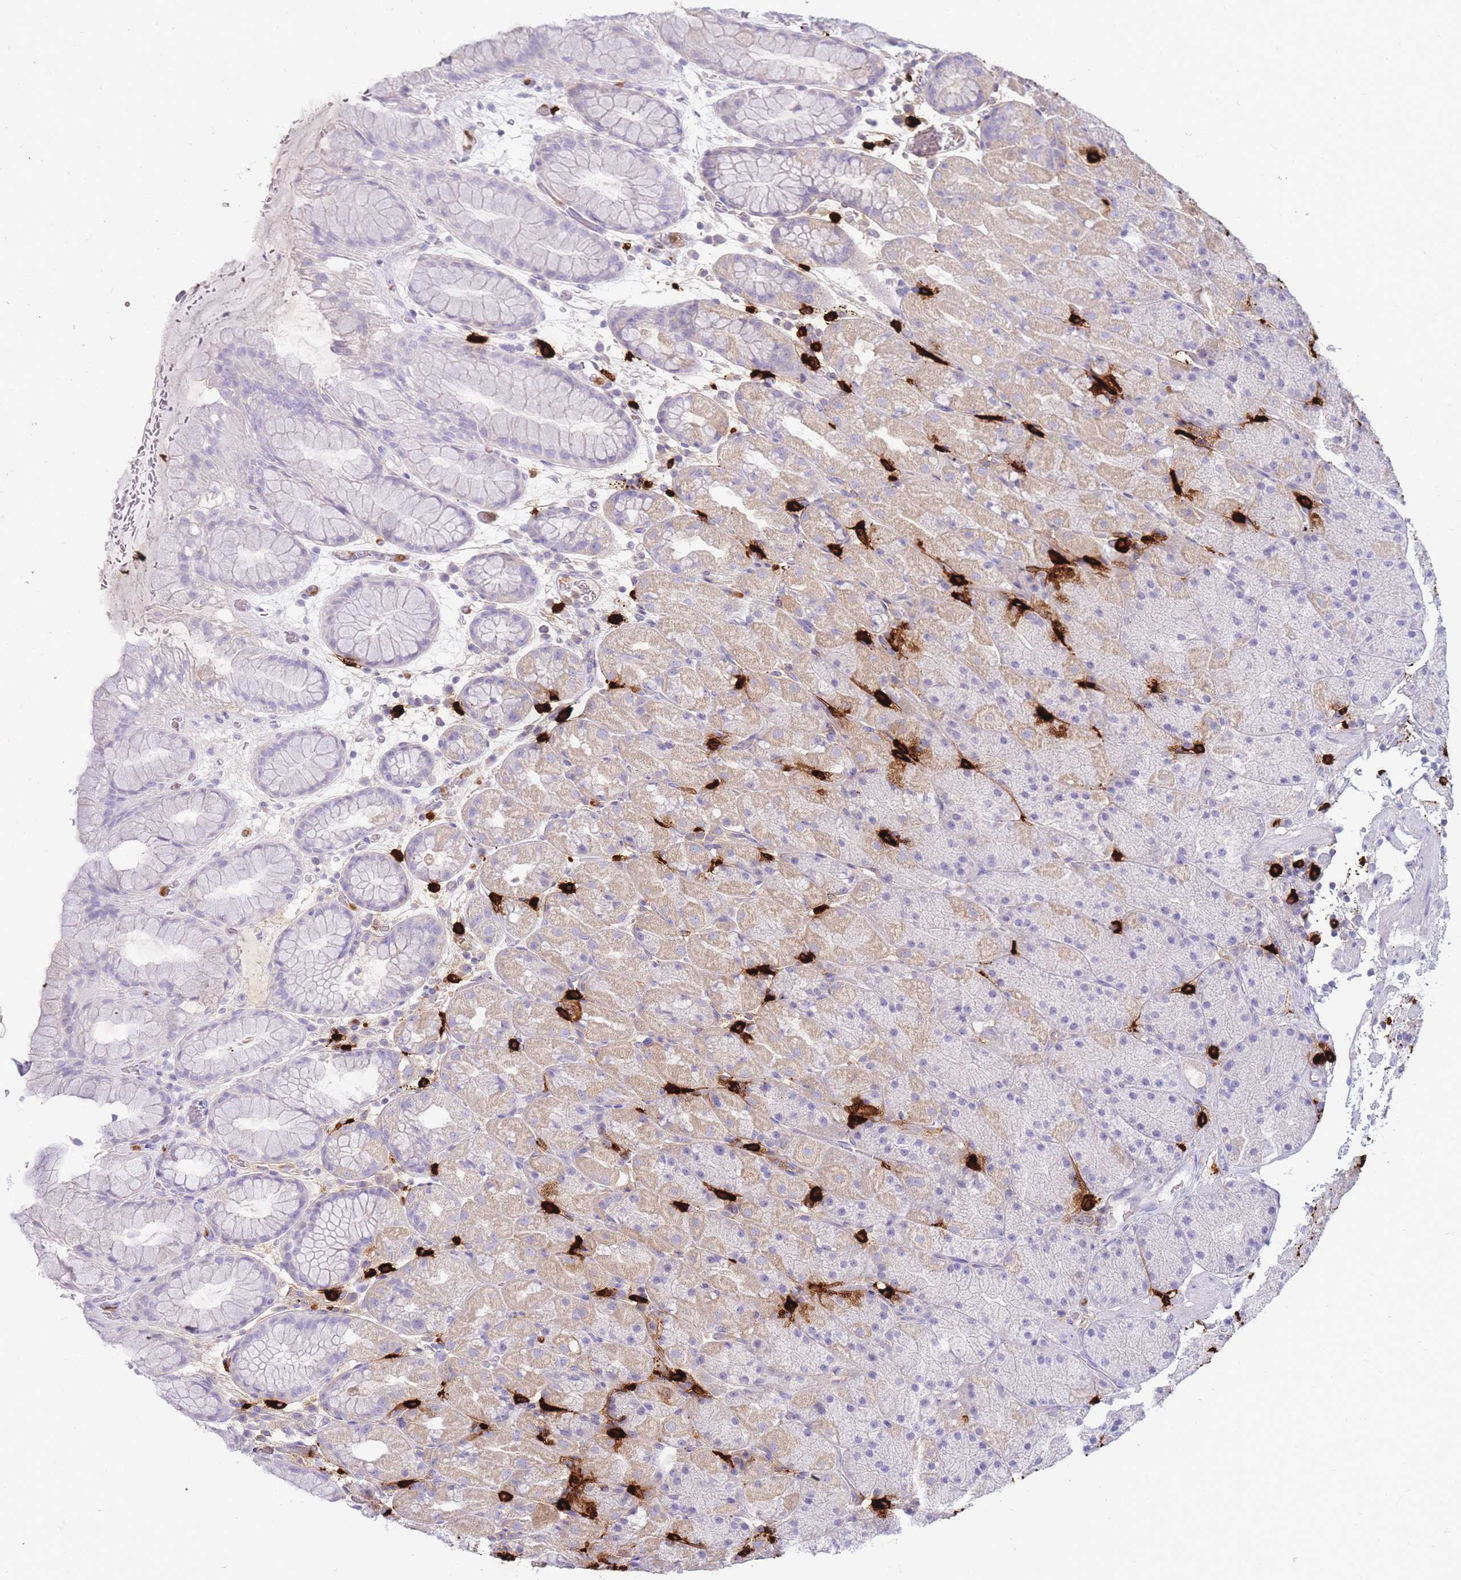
{"staining": {"intensity": "weak", "quantity": "25%-75%", "location": "cytoplasmic/membranous"}, "tissue": "stomach", "cell_type": "Glandular cells", "image_type": "normal", "snomed": [{"axis": "morphology", "description": "Normal tissue, NOS"}, {"axis": "topography", "description": "Stomach, upper"}, {"axis": "topography", "description": "Stomach, lower"}], "caption": "Immunohistochemistry (IHC) of unremarkable stomach exhibits low levels of weak cytoplasmic/membranous expression in about 25%-75% of glandular cells.", "gene": "TPSAB1", "patient": {"sex": "male", "age": 67}}